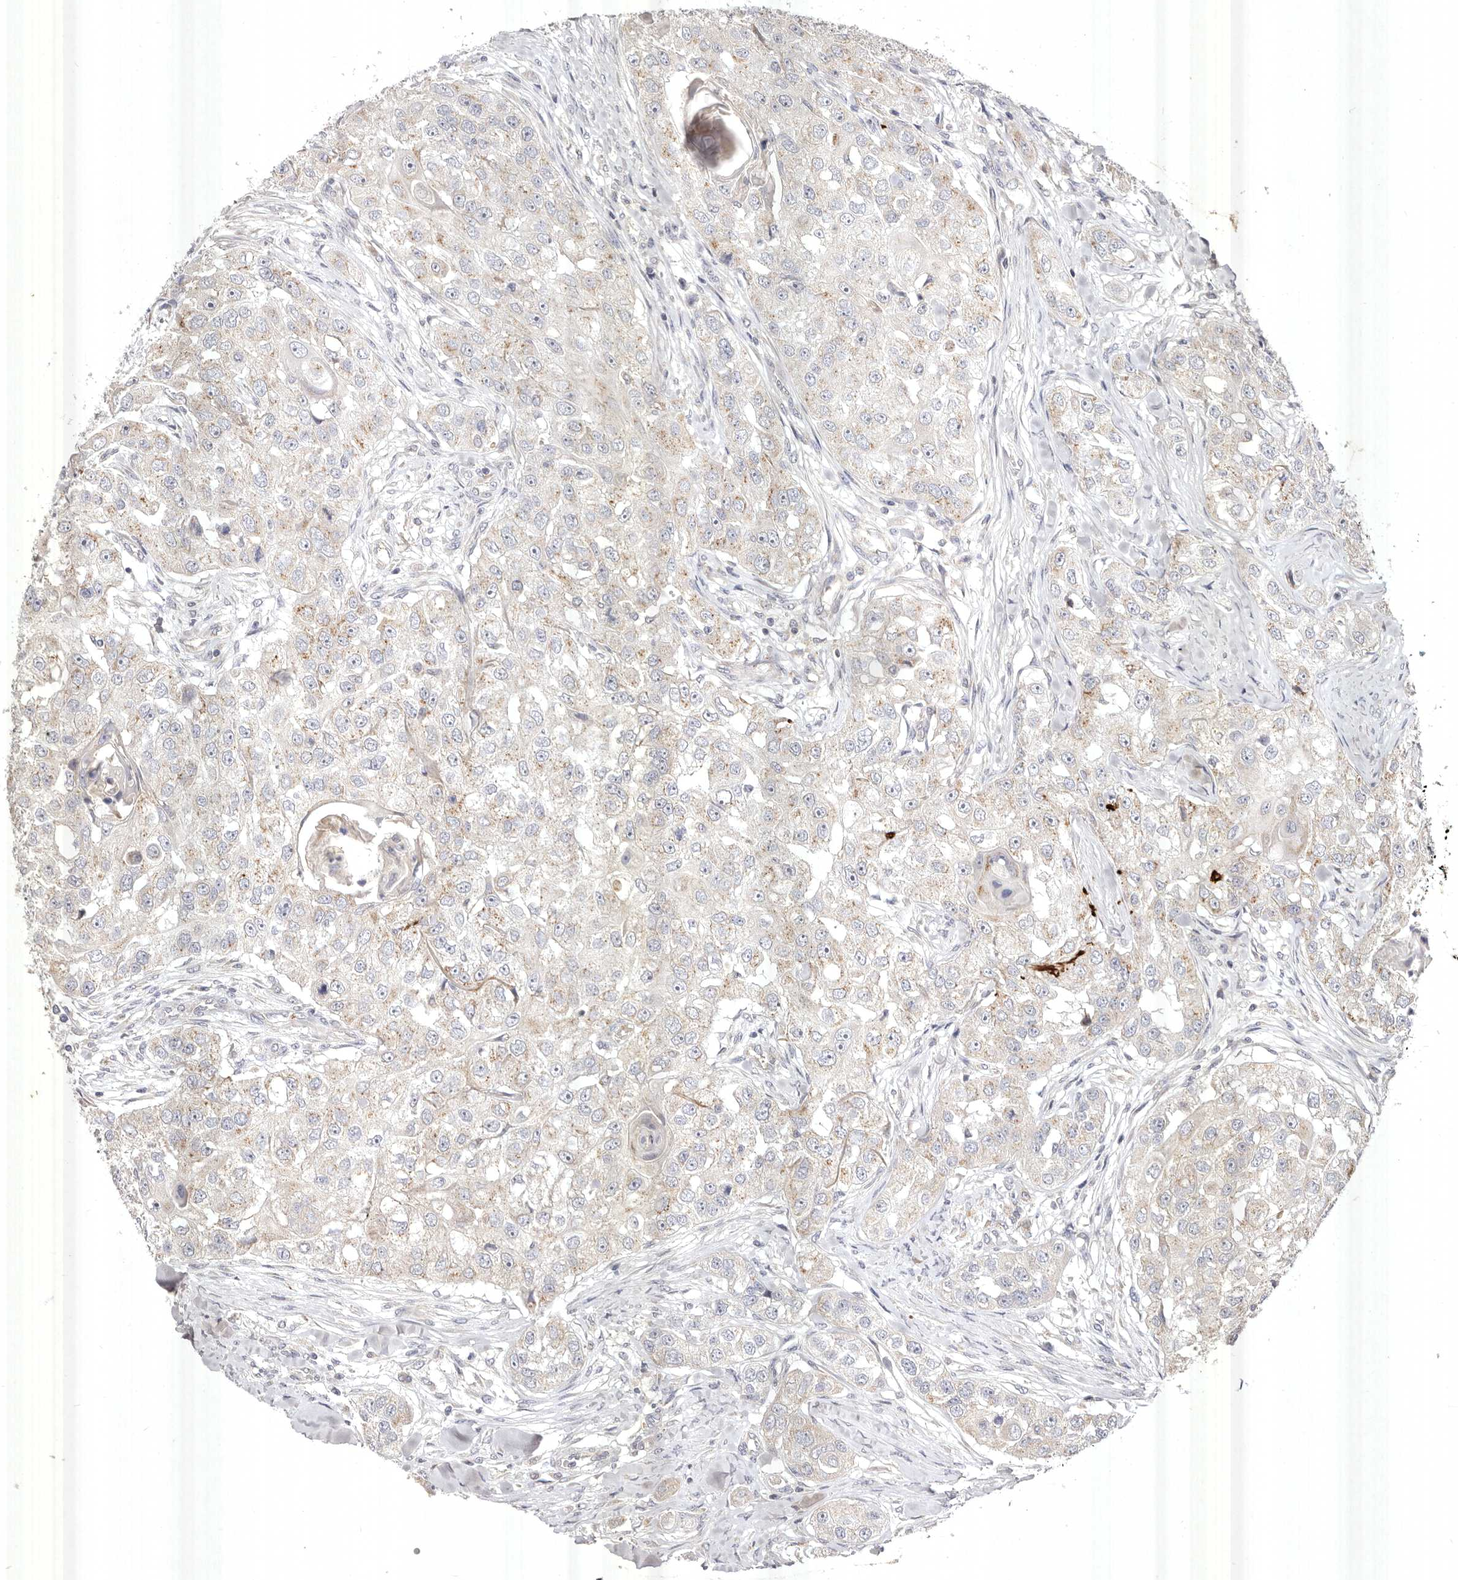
{"staining": {"intensity": "weak", "quantity": "<25%", "location": "cytoplasmic/membranous"}, "tissue": "head and neck cancer", "cell_type": "Tumor cells", "image_type": "cancer", "snomed": [{"axis": "morphology", "description": "Normal tissue, NOS"}, {"axis": "morphology", "description": "Squamous cell carcinoma, NOS"}, {"axis": "topography", "description": "Skeletal muscle"}, {"axis": "topography", "description": "Head-Neck"}], "caption": "Image shows no significant protein positivity in tumor cells of head and neck squamous cell carcinoma.", "gene": "USP24", "patient": {"sex": "male", "age": 51}}